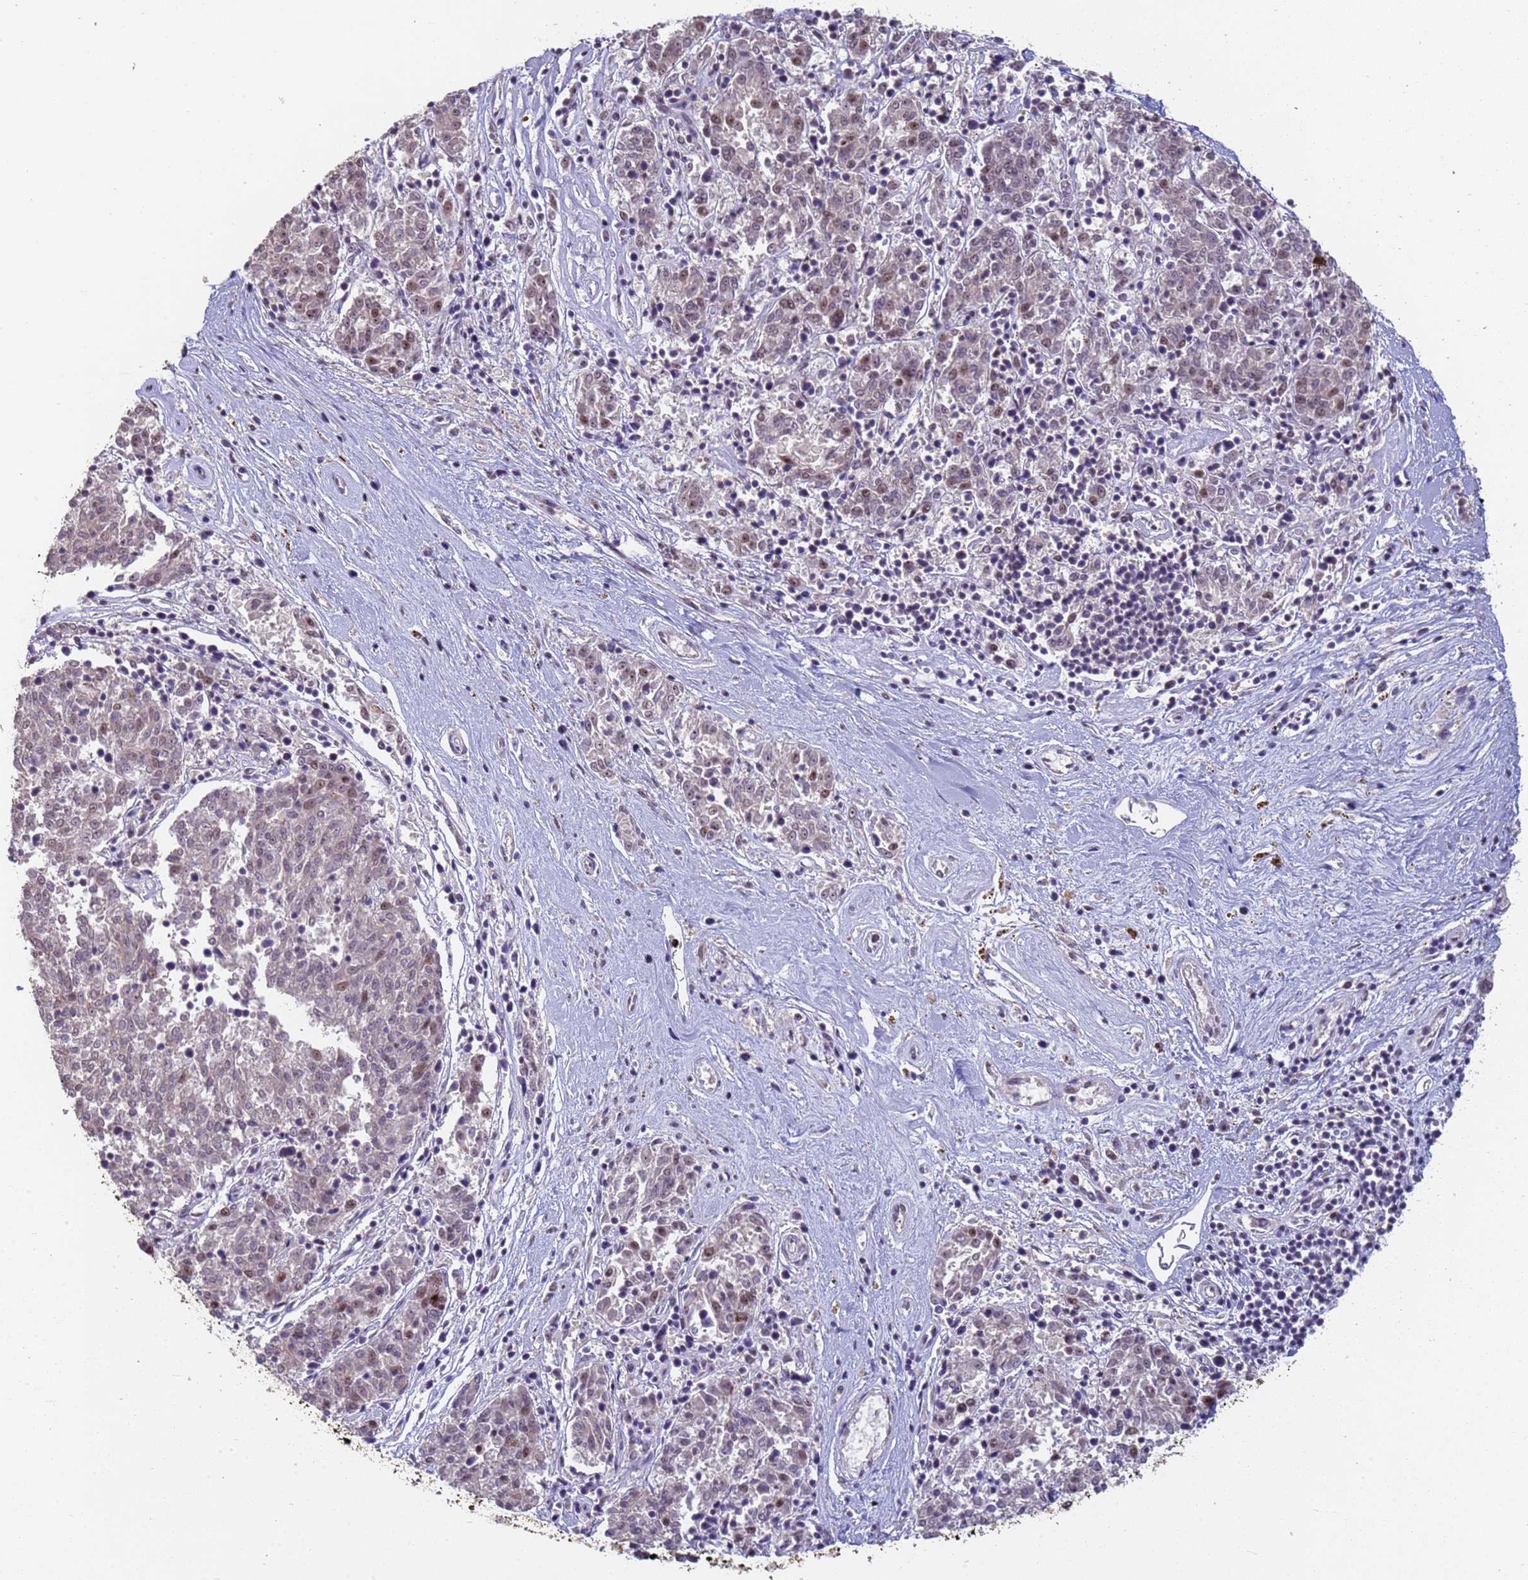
{"staining": {"intensity": "moderate", "quantity": "<25%", "location": "nuclear"}, "tissue": "melanoma", "cell_type": "Tumor cells", "image_type": "cancer", "snomed": [{"axis": "morphology", "description": "Malignant melanoma, NOS"}, {"axis": "topography", "description": "Skin"}], "caption": "Malignant melanoma stained for a protein exhibits moderate nuclear positivity in tumor cells.", "gene": "VWA3A", "patient": {"sex": "female", "age": 72}}